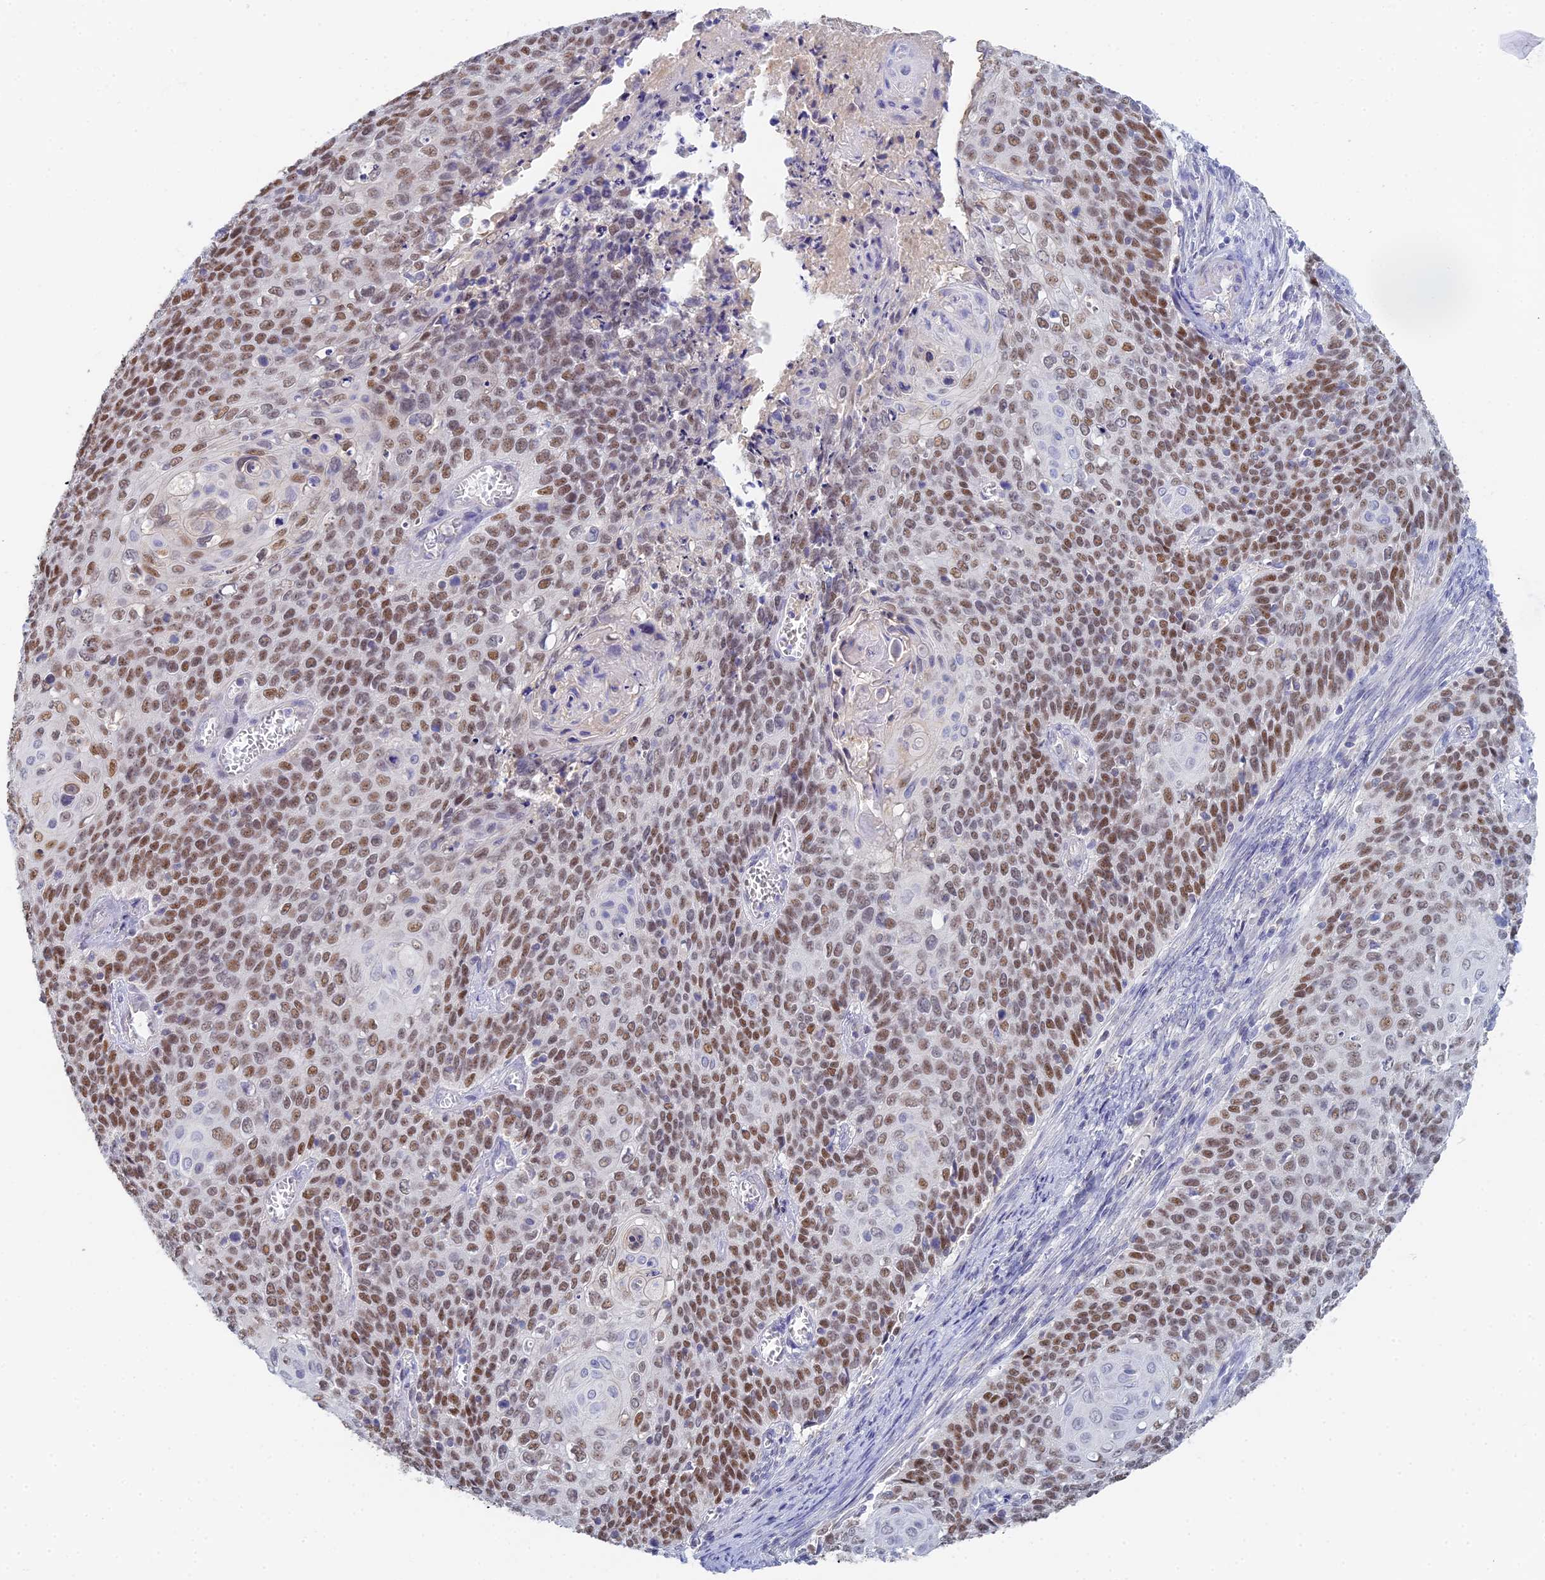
{"staining": {"intensity": "moderate", "quantity": ">75%", "location": "nuclear"}, "tissue": "cervical cancer", "cell_type": "Tumor cells", "image_type": "cancer", "snomed": [{"axis": "morphology", "description": "Squamous cell carcinoma, NOS"}, {"axis": "topography", "description": "Cervix"}], "caption": "A histopathology image of human squamous cell carcinoma (cervical) stained for a protein reveals moderate nuclear brown staining in tumor cells.", "gene": "MCM2", "patient": {"sex": "female", "age": 39}}